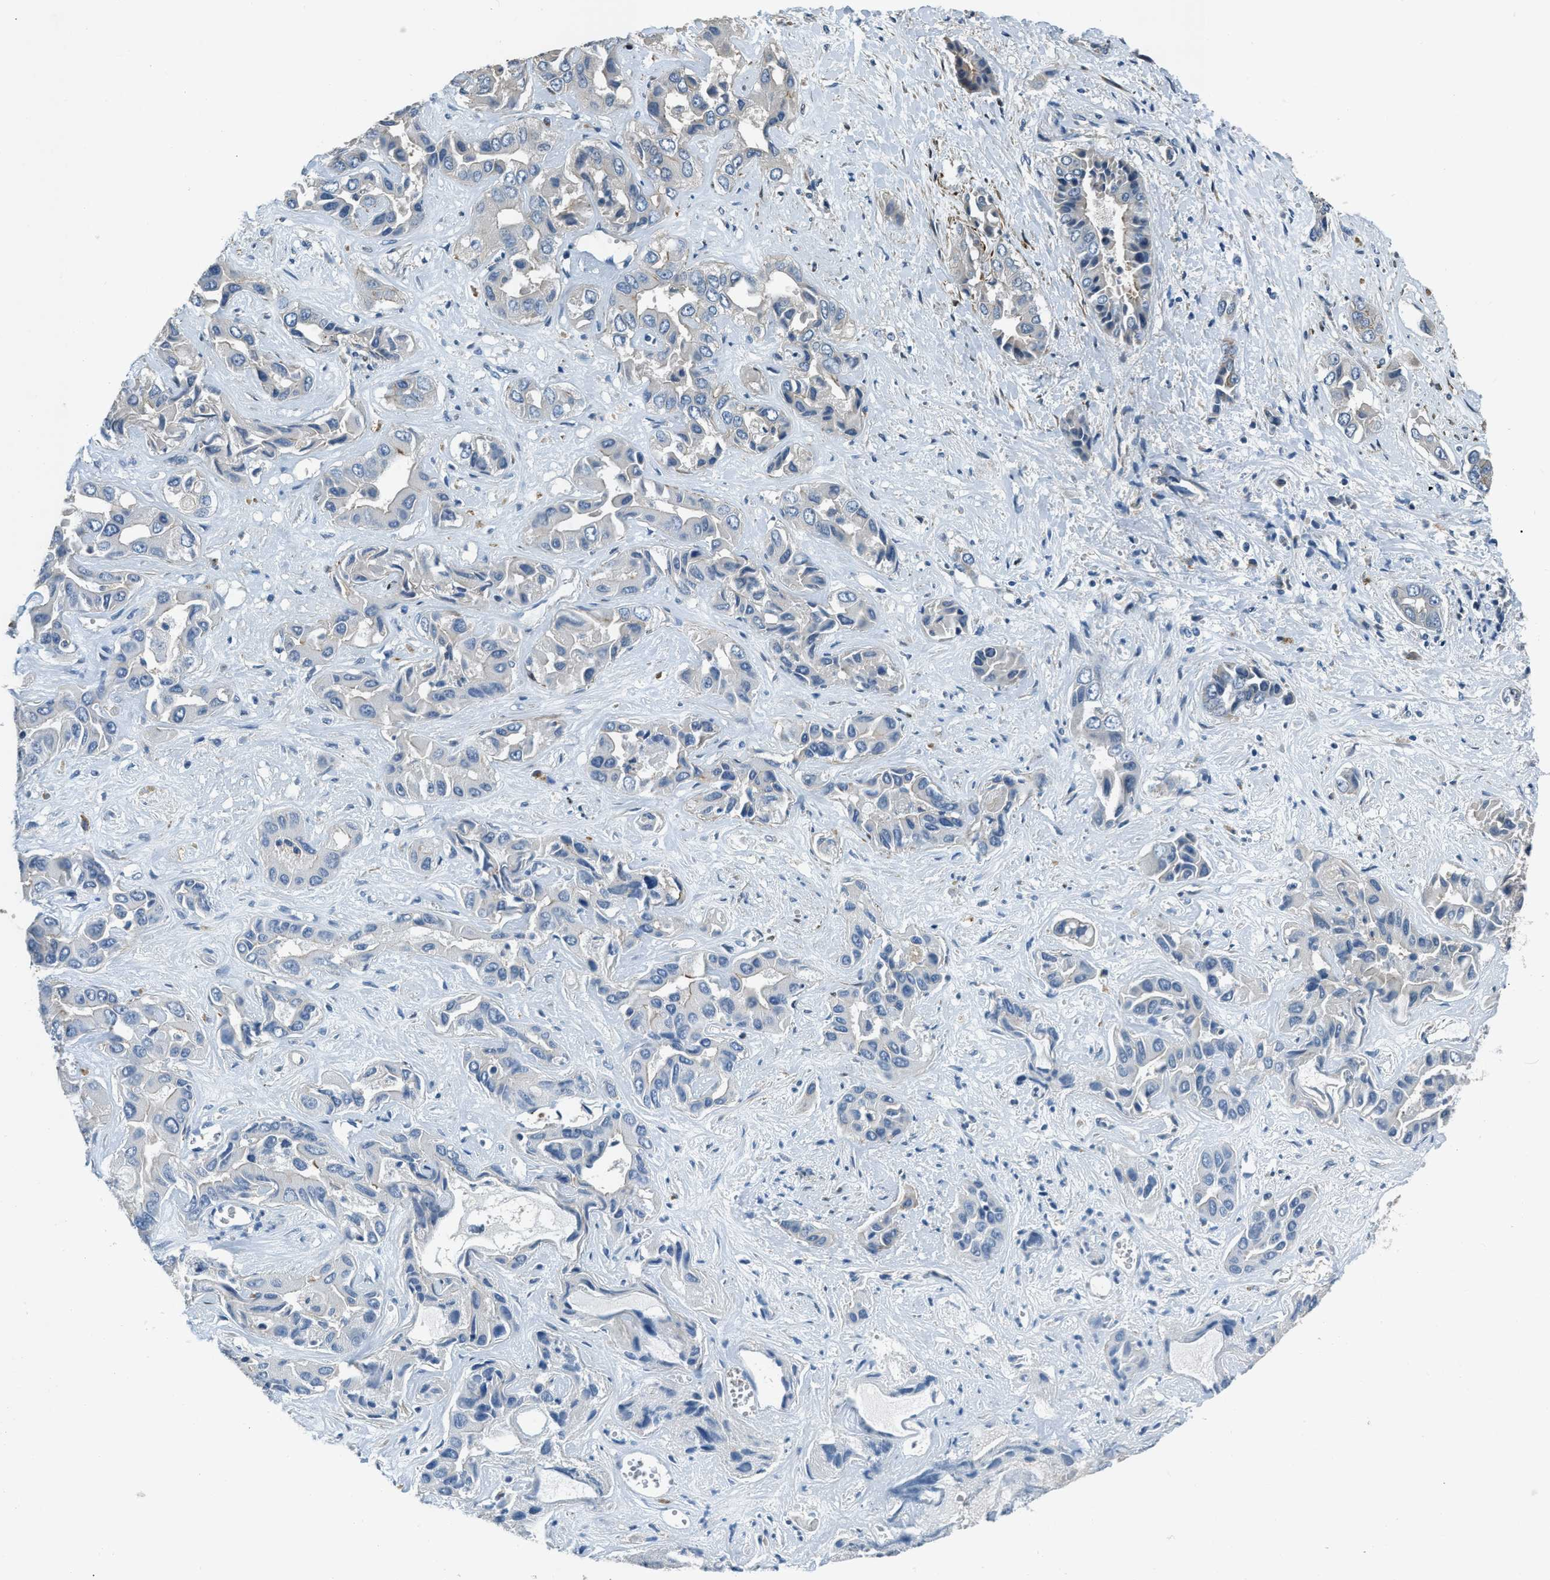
{"staining": {"intensity": "negative", "quantity": "none", "location": "none"}, "tissue": "liver cancer", "cell_type": "Tumor cells", "image_type": "cancer", "snomed": [{"axis": "morphology", "description": "Cholangiocarcinoma"}, {"axis": "topography", "description": "Liver"}], "caption": "Tumor cells are negative for brown protein staining in liver cholangiocarcinoma.", "gene": "NUDCD3", "patient": {"sex": "female", "age": 52}}